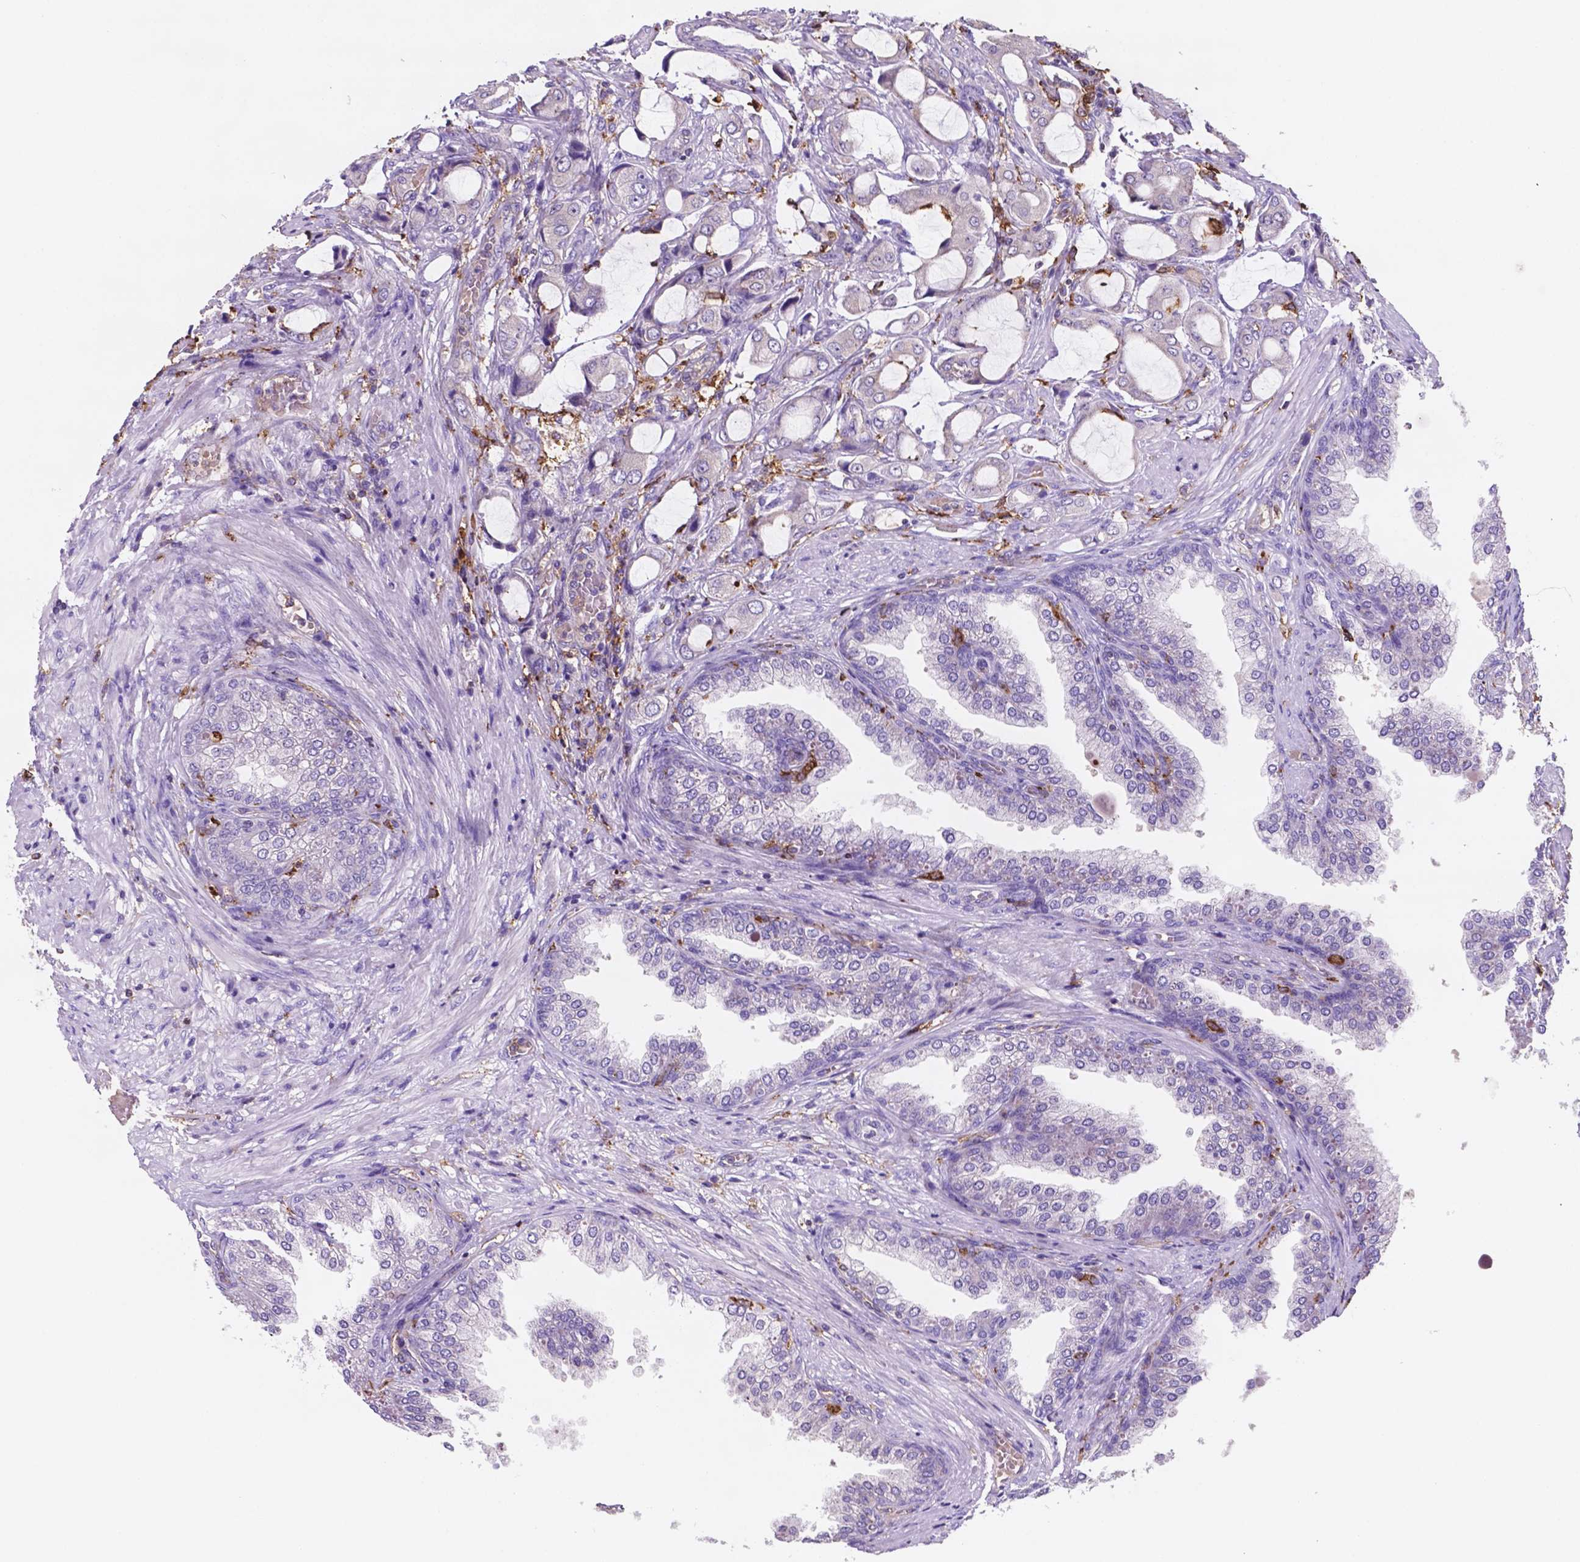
{"staining": {"intensity": "negative", "quantity": "none", "location": "none"}, "tissue": "prostate cancer", "cell_type": "Tumor cells", "image_type": "cancer", "snomed": [{"axis": "morphology", "description": "Adenocarcinoma, NOS"}, {"axis": "topography", "description": "Prostate"}], "caption": "This is an immunohistochemistry micrograph of human prostate cancer. There is no staining in tumor cells.", "gene": "MKRN2OS", "patient": {"sex": "male", "age": 63}}